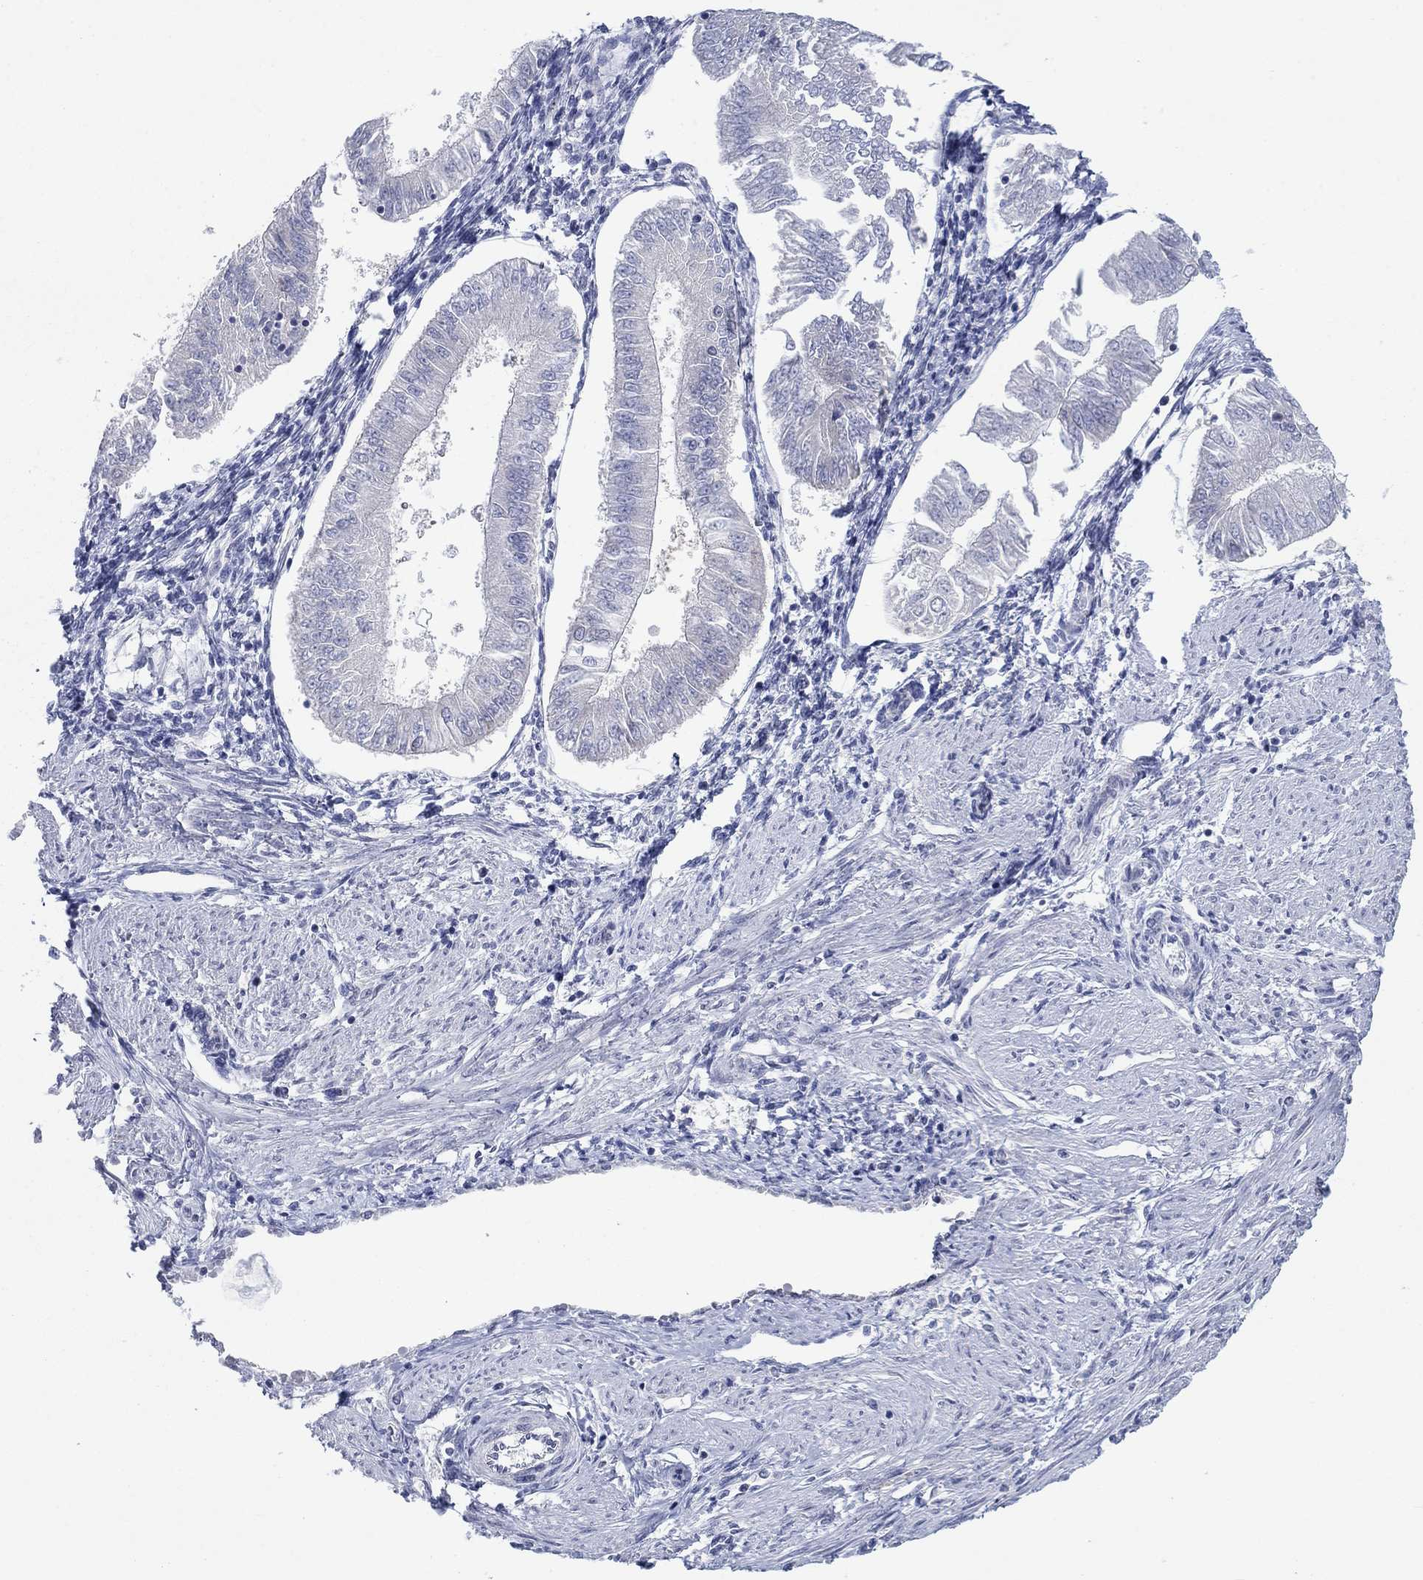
{"staining": {"intensity": "negative", "quantity": "none", "location": "none"}, "tissue": "endometrial cancer", "cell_type": "Tumor cells", "image_type": "cancer", "snomed": [{"axis": "morphology", "description": "Adenocarcinoma, NOS"}, {"axis": "topography", "description": "Endometrium"}], "caption": "IHC image of neoplastic tissue: adenocarcinoma (endometrial) stained with DAB demonstrates no significant protein expression in tumor cells. Brightfield microscopy of IHC stained with DAB (3,3'-diaminobenzidine) (brown) and hematoxylin (blue), captured at high magnification.", "gene": "SDC1", "patient": {"sex": "female", "age": 53}}